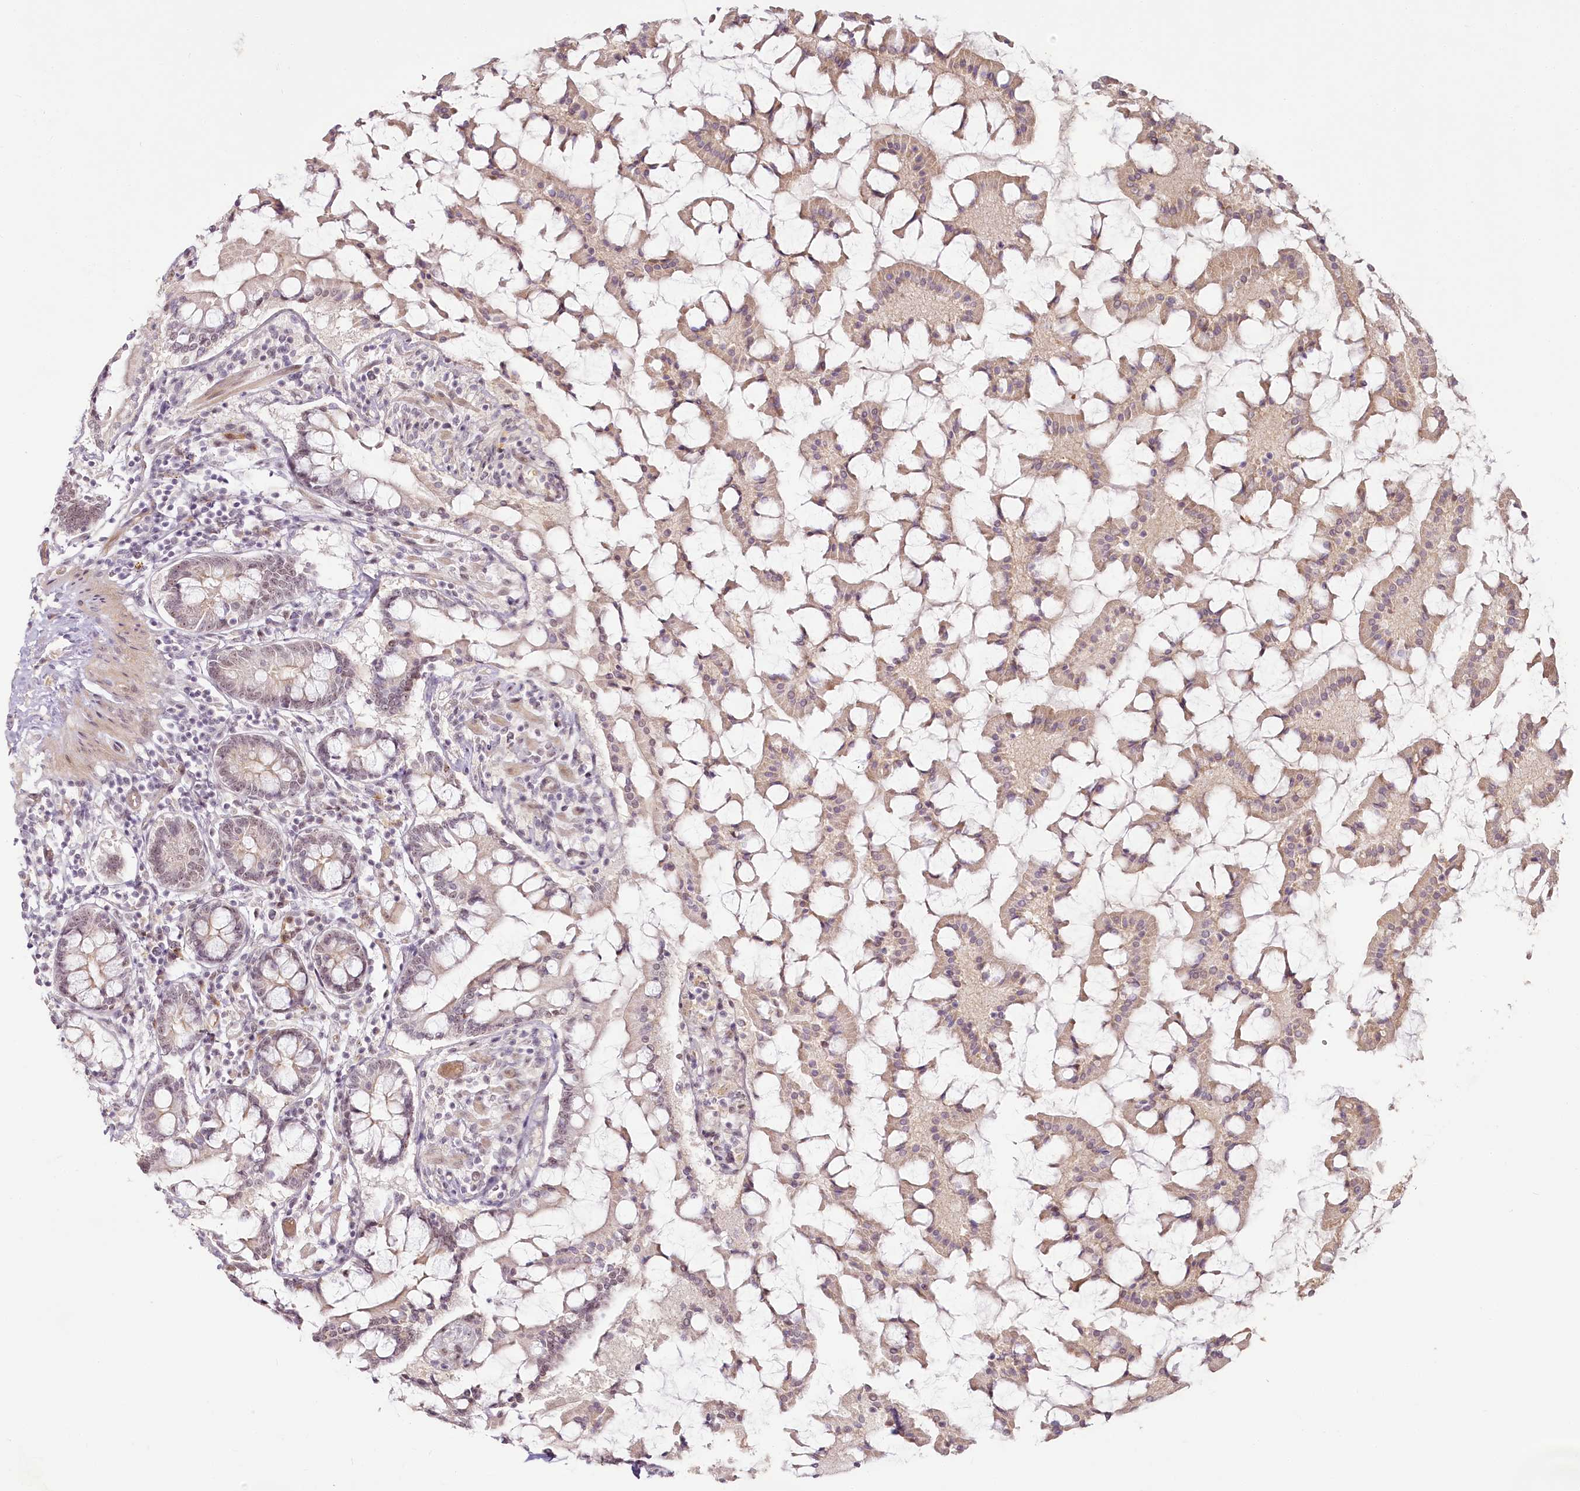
{"staining": {"intensity": "weak", "quantity": ">75%", "location": "cytoplasmic/membranous,nuclear"}, "tissue": "small intestine", "cell_type": "Glandular cells", "image_type": "normal", "snomed": [{"axis": "morphology", "description": "Normal tissue, NOS"}, {"axis": "topography", "description": "Small intestine"}], "caption": "A brown stain shows weak cytoplasmic/membranous,nuclear staining of a protein in glandular cells of normal small intestine.", "gene": "EXOSC7", "patient": {"sex": "male", "age": 41}}